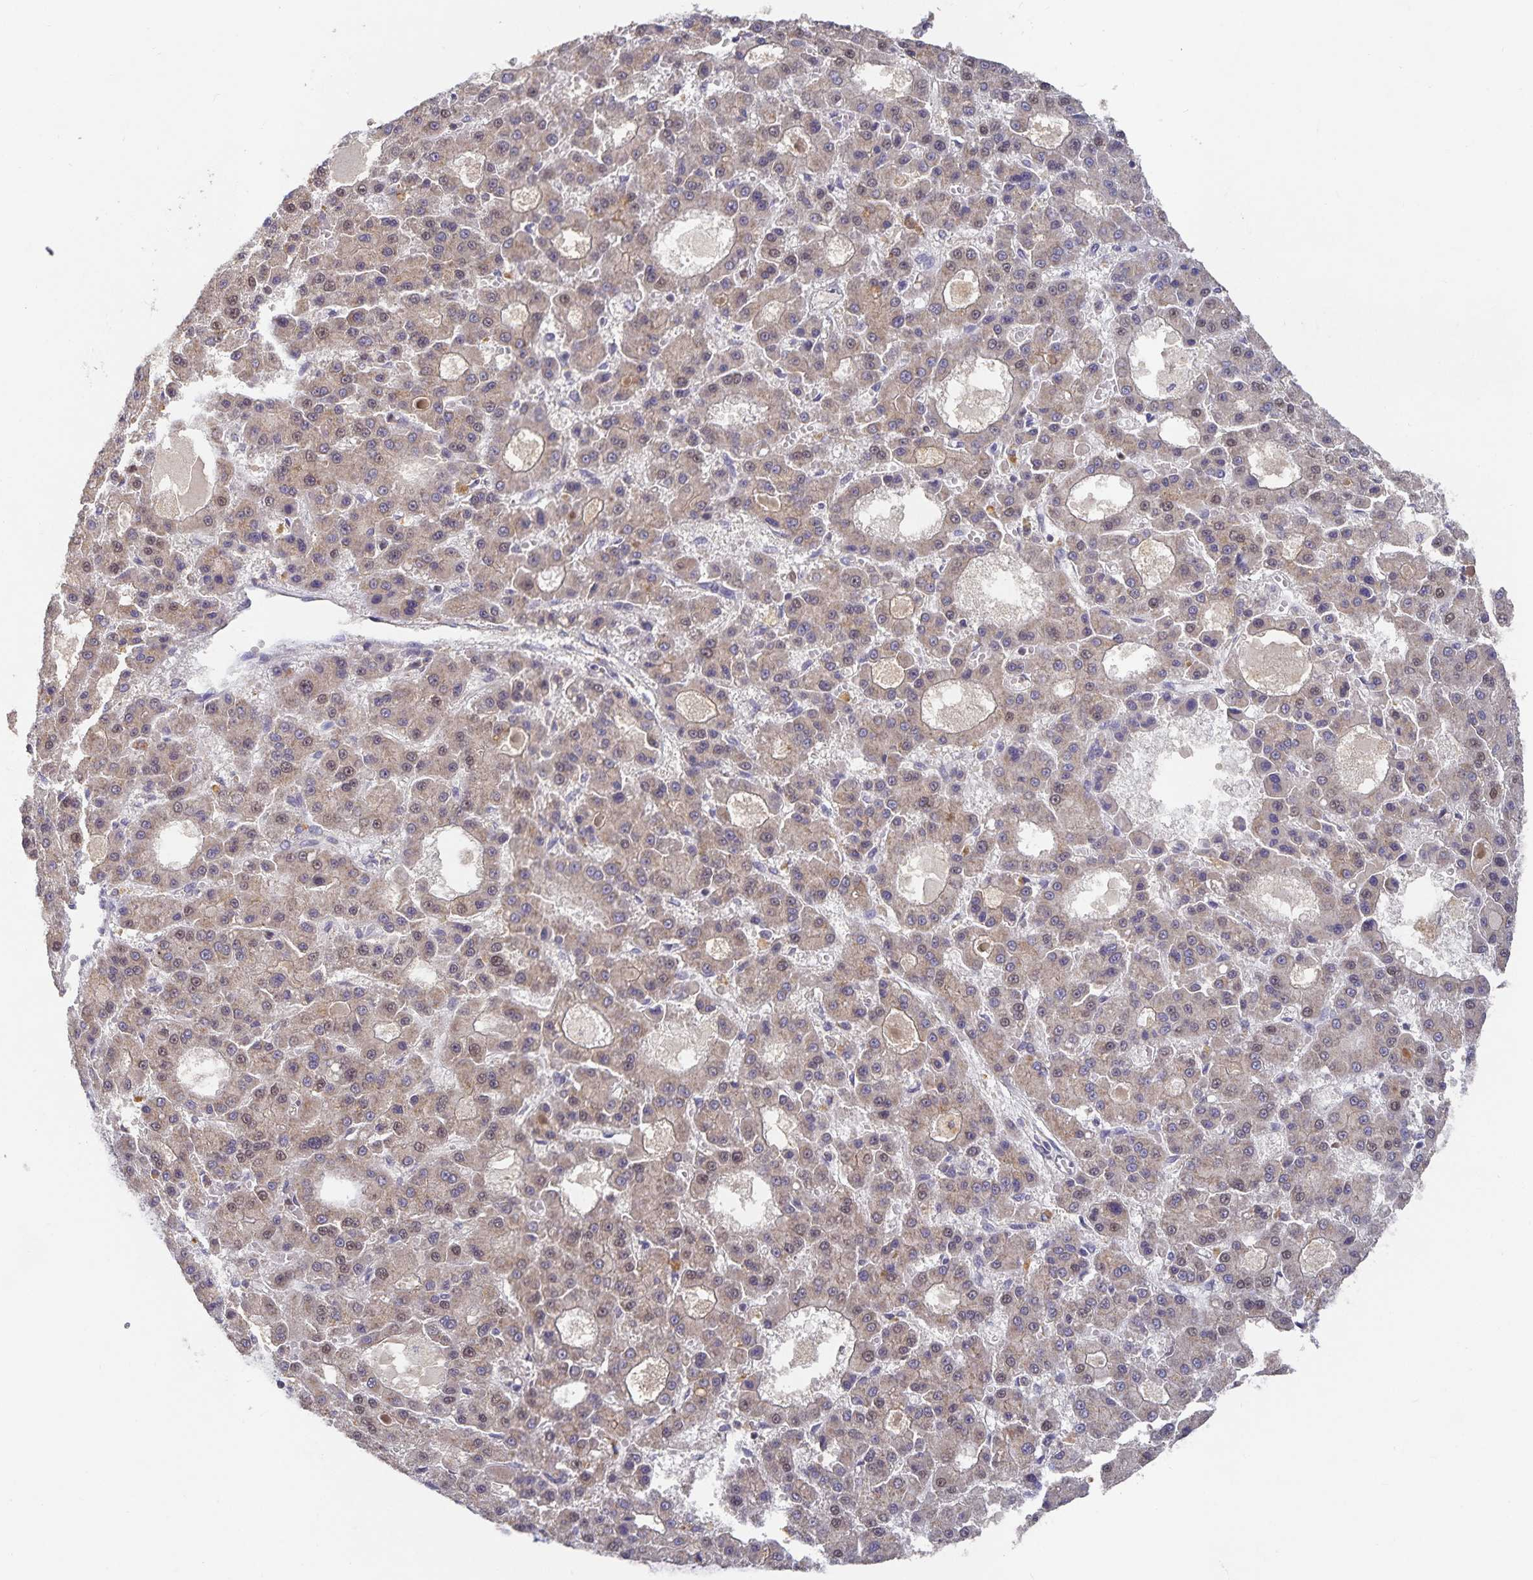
{"staining": {"intensity": "weak", "quantity": ">75%", "location": "cytoplasmic/membranous,nuclear"}, "tissue": "liver cancer", "cell_type": "Tumor cells", "image_type": "cancer", "snomed": [{"axis": "morphology", "description": "Carcinoma, Hepatocellular, NOS"}, {"axis": "topography", "description": "Liver"}], "caption": "This is an image of immunohistochemistry (IHC) staining of liver hepatocellular carcinoma, which shows weak staining in the cytoplasmic/membranous and nuclear of tumor cells.", "gene": "HEPN1", "patient": {"sex": "male", "age": 70}}